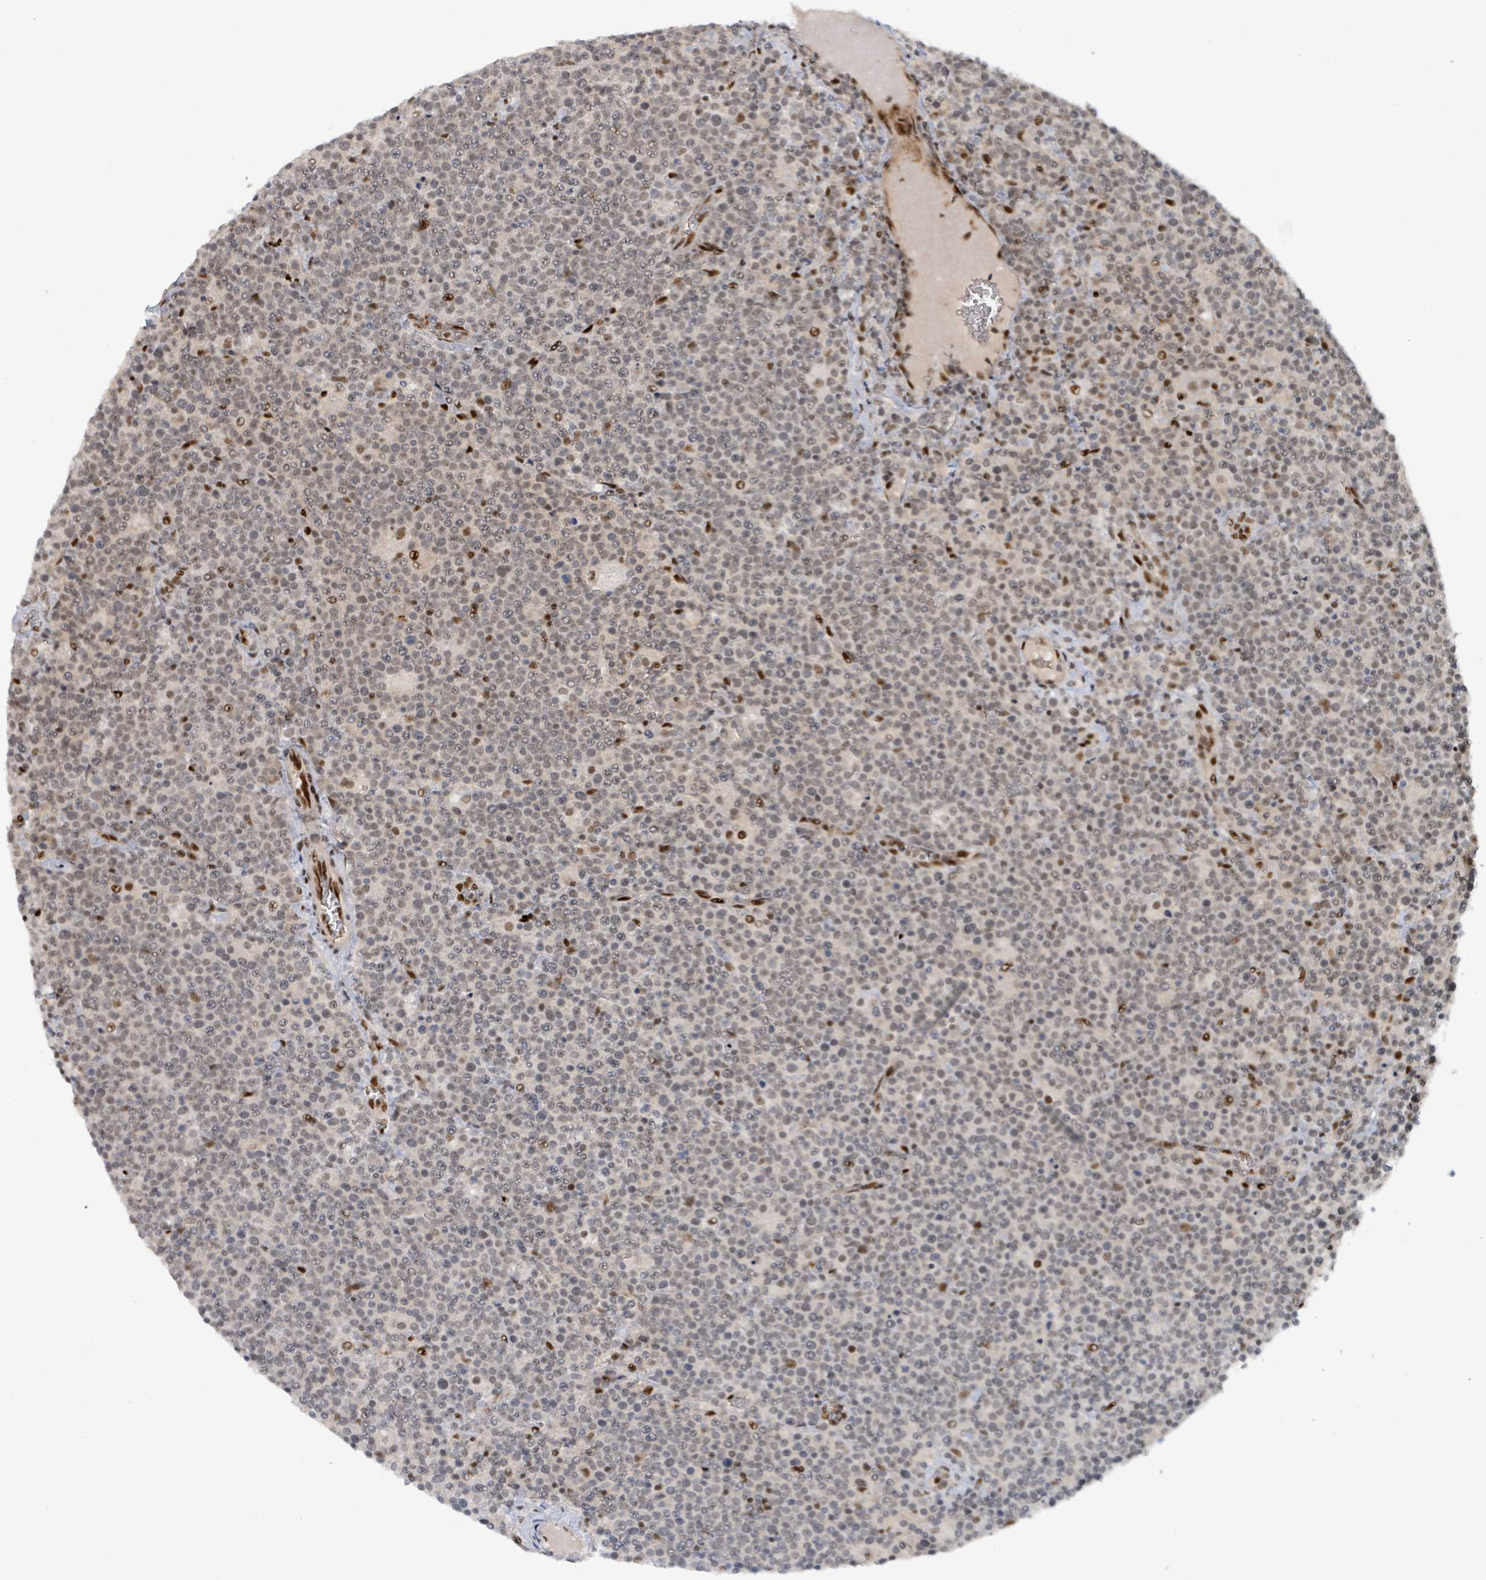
{"staining": {"intensity": "weak", "quantity": ">75%", "location": "nuclear"}, "tissue": "lymphoma", "cell_type": "Tumor cells", "image_type": "cancer", "snomed": [{"axis": "morphology", "description": "Malignant lymphoma, non-Hodgkin's type, High grade"}, {"axis": "topography", "description": "Lymph node"}], "caption": "Immunohistochemical staining of human malignant lymphoma, non-Hodgkin's type (high-grade) shows low levels of weak nuclear expression in about >75% of tumor cells. Immunohistochemistry (ihc) stains the protein of interest in brown and the nuclei are stained blue.", "gene": "KLF3", "patient": {"sex": "male", "age": 61}}